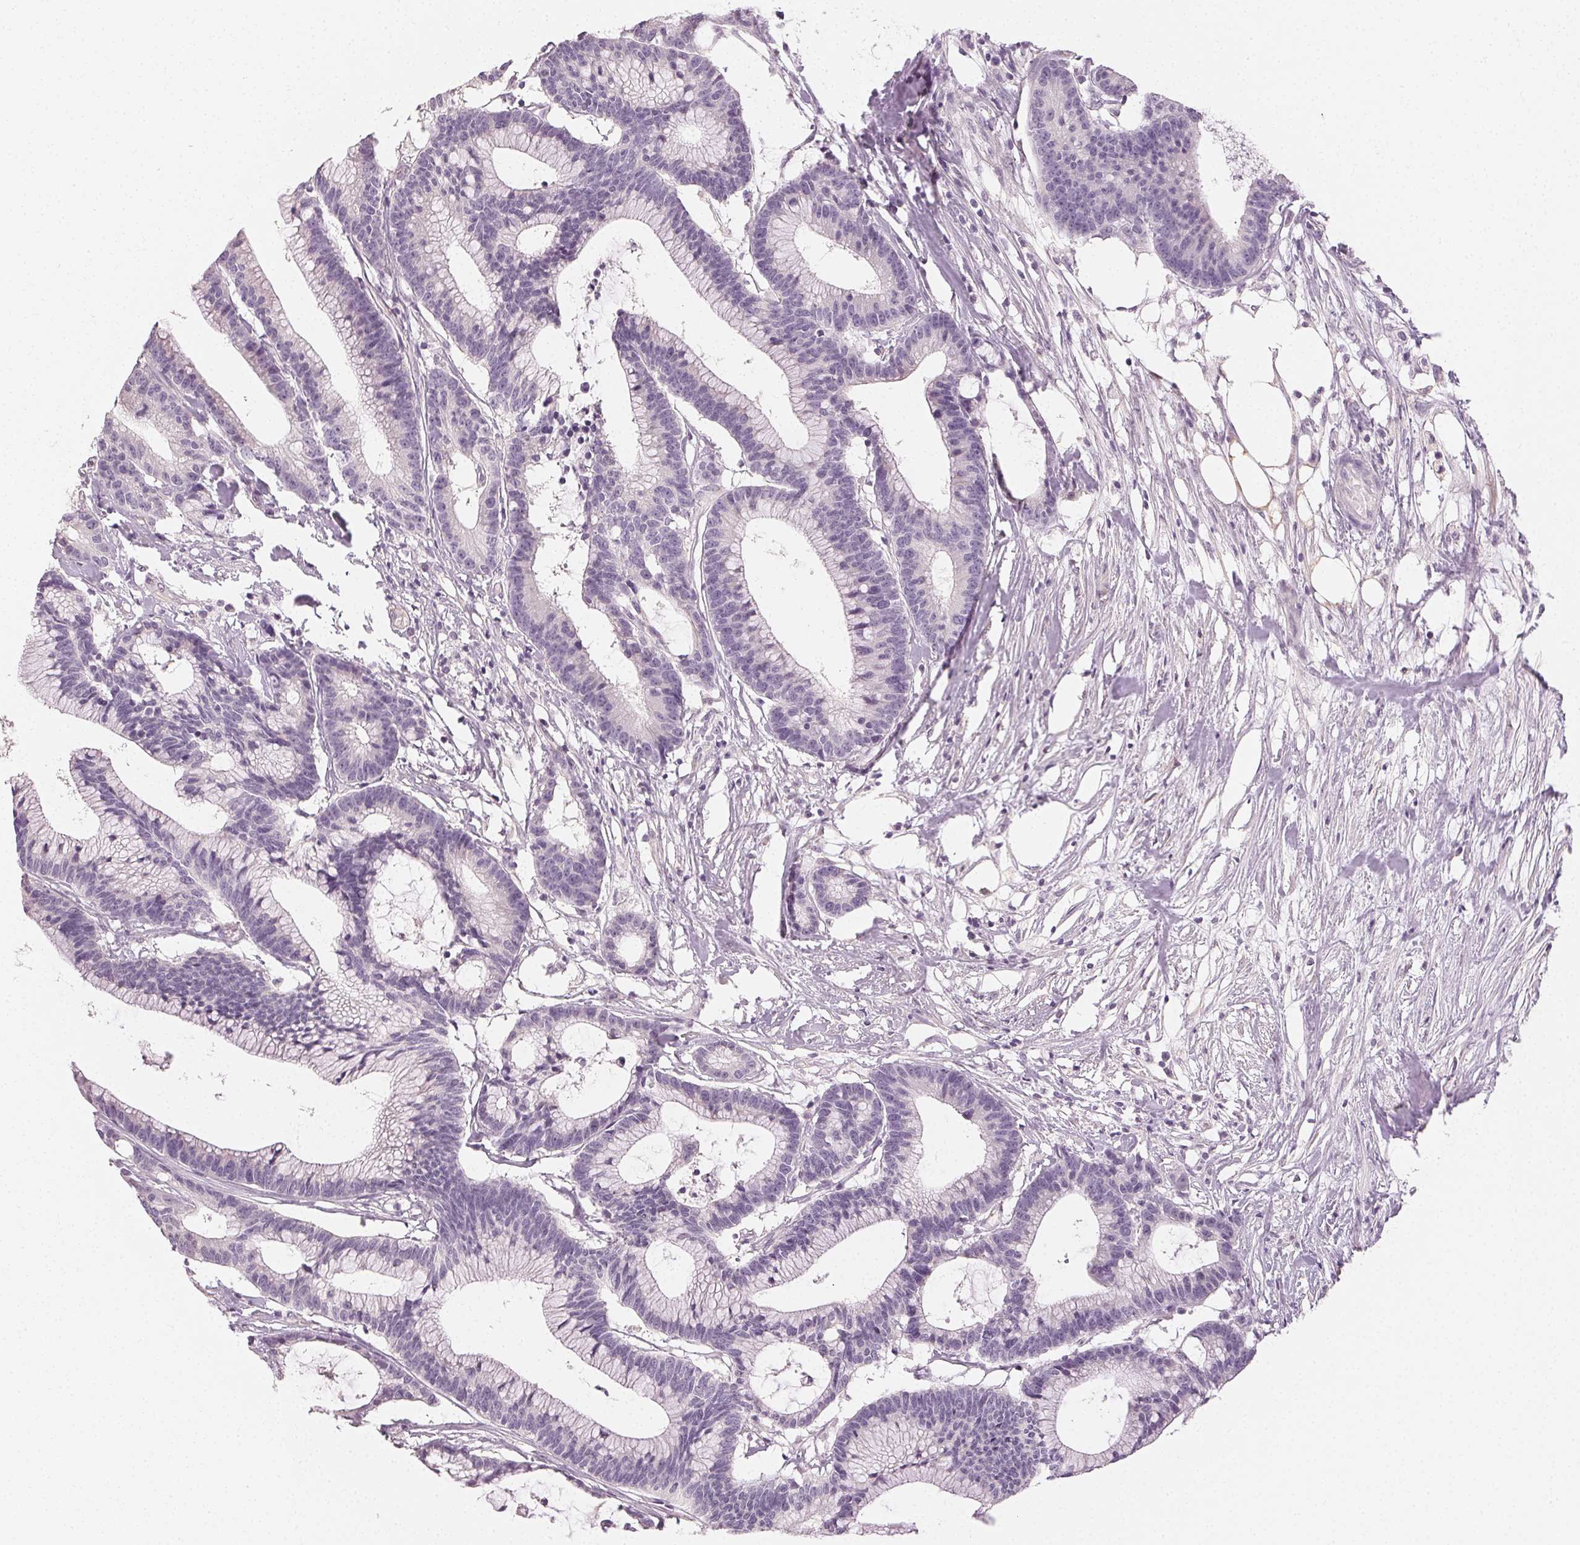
{"staining": {"intensity": "negative", "quantity": "none", "location": "none"}, "tissue": "colorectal cancer", "cell_type": "Tumor cells", "image_type": "cancer", "snomed": [{"axis": "morphology", "description": "Adenocarcinoma, NOS"}, {"axis": "topography", "description": "Colon"}], "caption": "Protein analysis of colorectal cancer demonstrates no significant staining in tumor cells. The staining was performed using DAB (3,3'-diaminobenzidine) to visualize the protein expression in brown, while the nuclei were stained in blue with hematoxylin (Magnification: 20x).", "gene": "MAP1LC3A", "patient": {"sex": "female", "age": 78}}